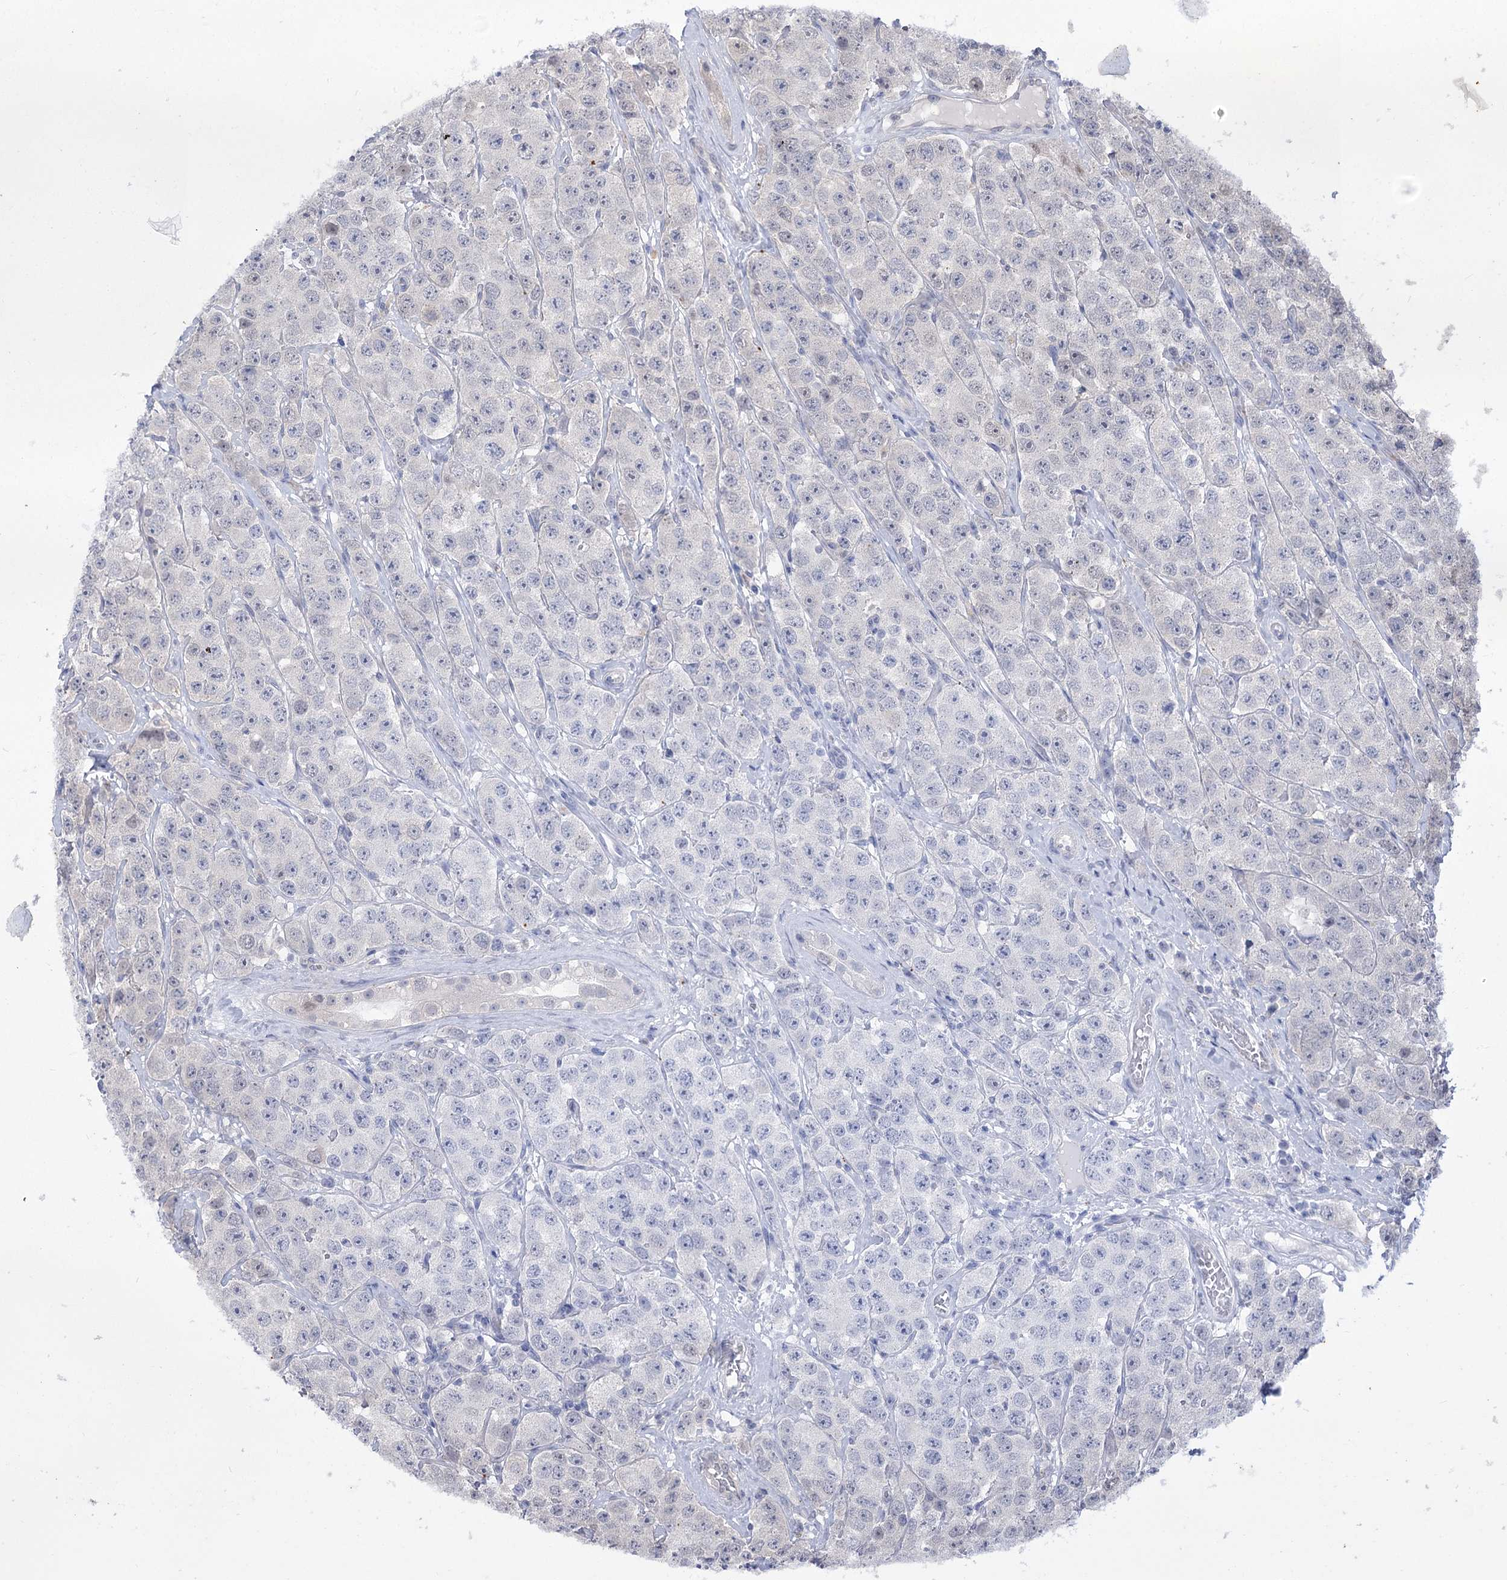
{"staining": {"intensity": "negative", "quantity": "none", "location": "none"}, "tissue": "testis cancer", "cell_type": "Tumor cells", "image_type": "cancer", "snomed": [{"axis": "morphology", "description": "Seminoma, NOS"}, {"axis": "topography", "description": "Testis"}], "caption": "Tumor cells are negative for protein expression in human seminoma (testis).", "gene": "SIAE", "patient": {"sex": "male", "age": 28}}